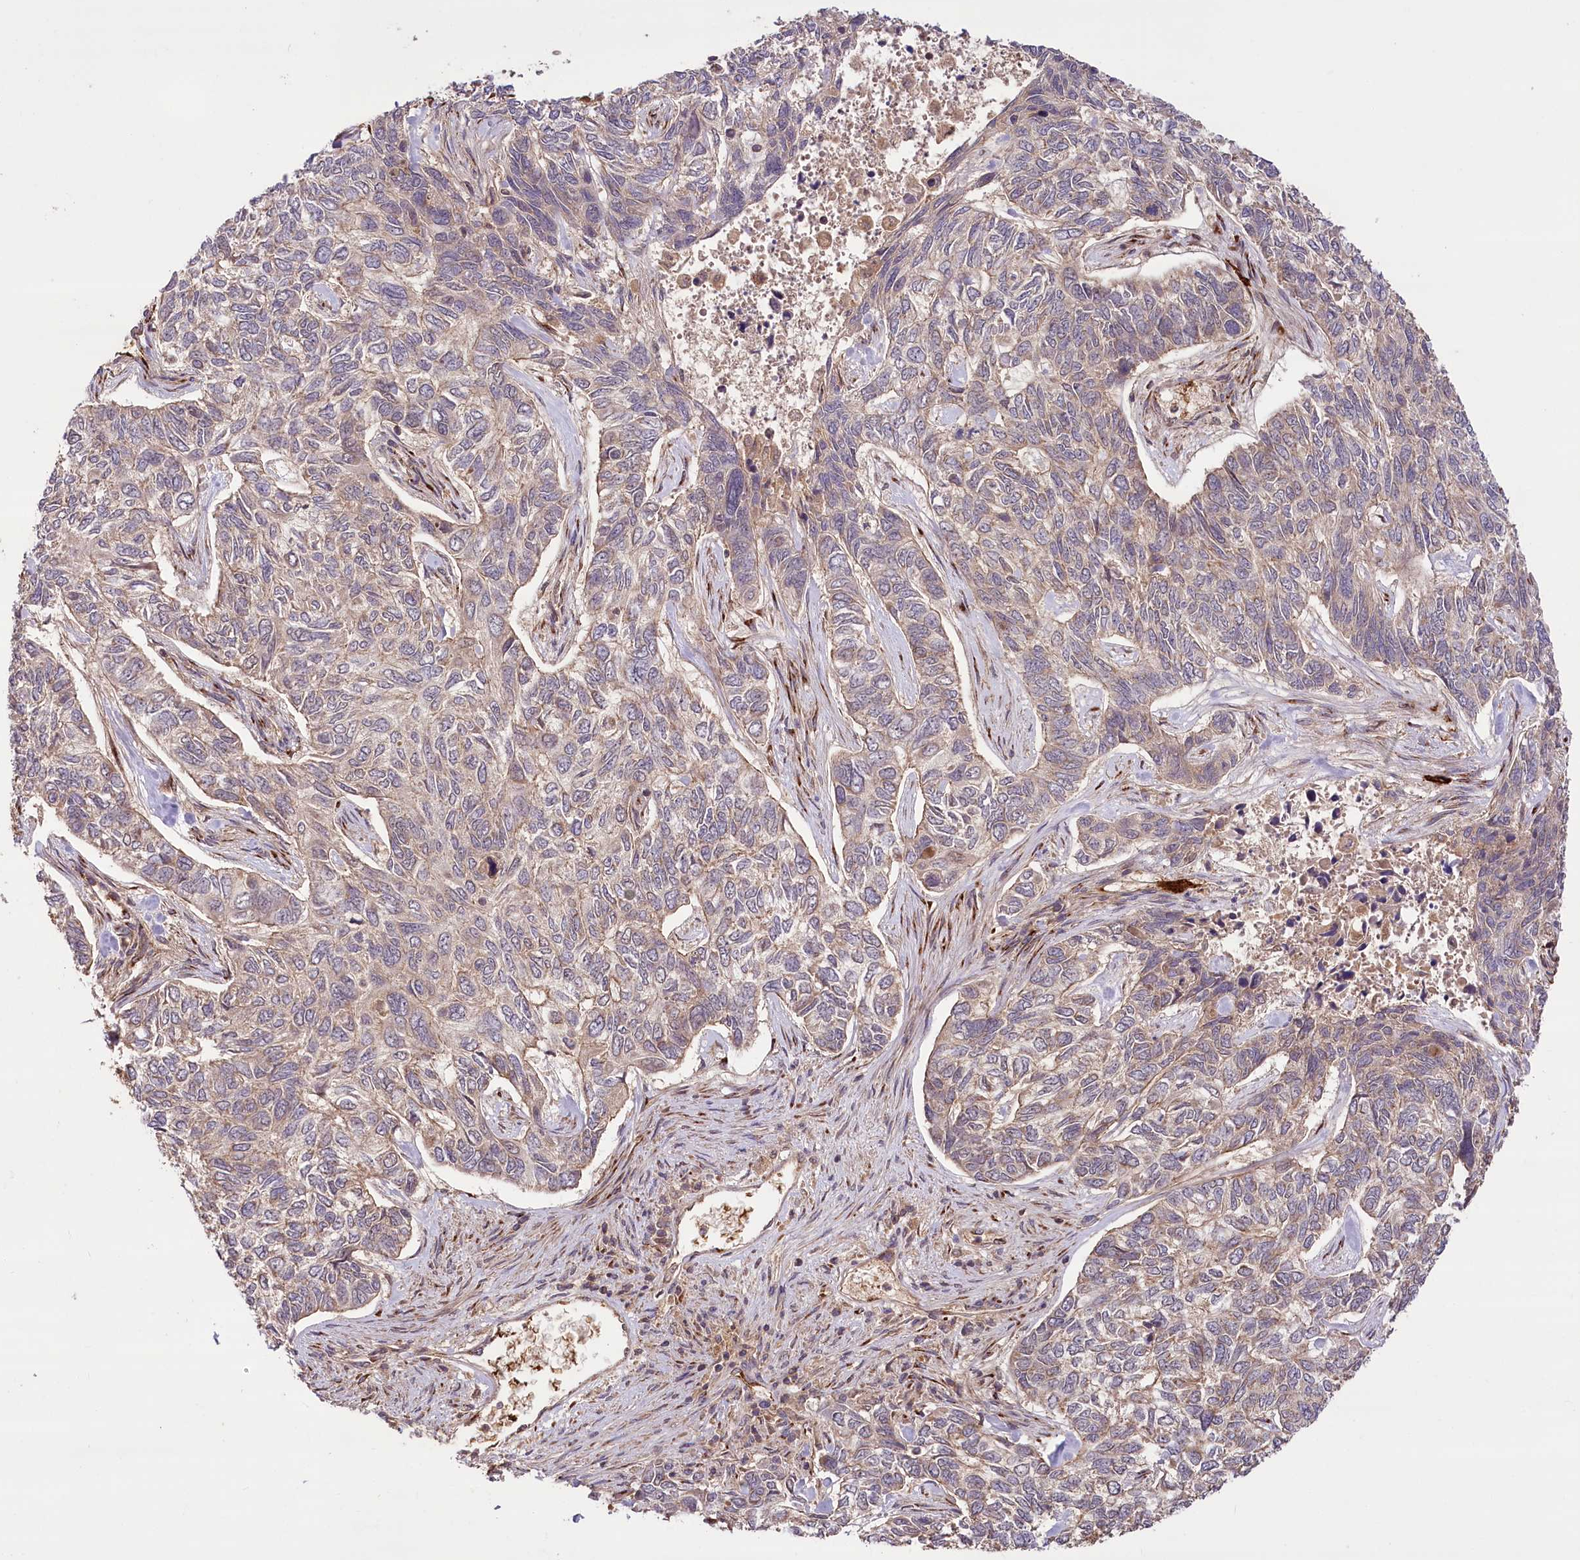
{"staining": {"intensity": "weak", "quantity": "<25%", "location": "cytoplasmic/membranous"}, "tissue": "skin cancer", "cell_type": "Tumor cells", "image_type": "cancer", "snomed": [{"axis": "morphology", "description": "Basal cell carcinoma"}, {"axis": "topography", "description": "Skin"}], "caption": "Photomicrograph shows no protein positivity in tumor cells of basal cell carcinoma (skin) tissue.", "gene": "CARD19", "patient": {"sex": "female", "age": 65}}